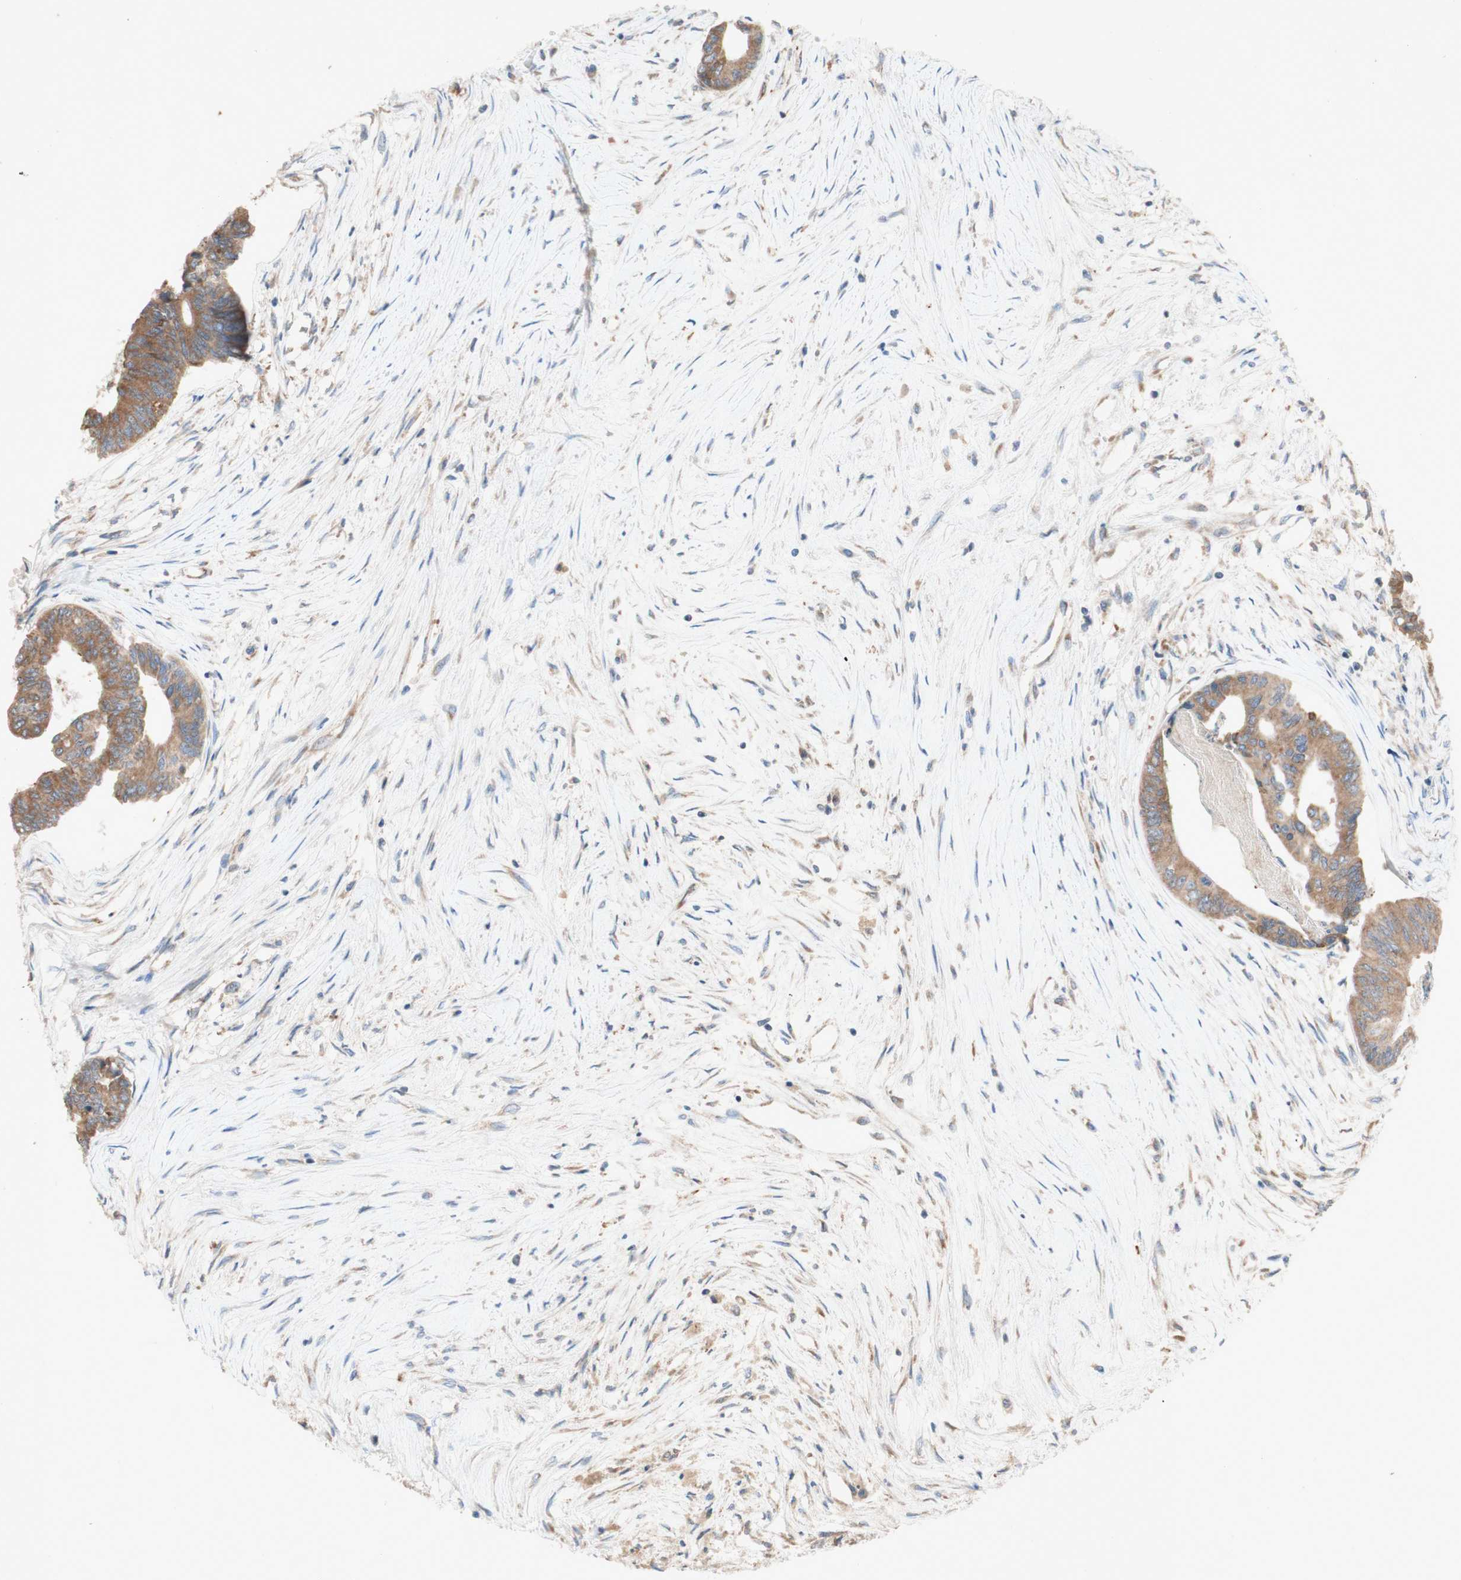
{"staining": {"intensity": "moderate", "quantity": ">75%", "location": "cytoplasmic/membranous"}, "tissue": "colorectal cancer", "cell_type": "Tumor cells", "image_type": "cancer", "snomed": [{"axis": "morphology", "description": "Adenocarcinoma, NOS"}, {"axis": "topography", "description": "Rectum"}], "caption": "Tumor cells exhibit medium levels of moderate cytoplasmic/membranous expression in about >75% of cells in colorectal adenocarcinoma.", "gene": "SOCS2", "patient": {"sex": "male", "age": 63}}